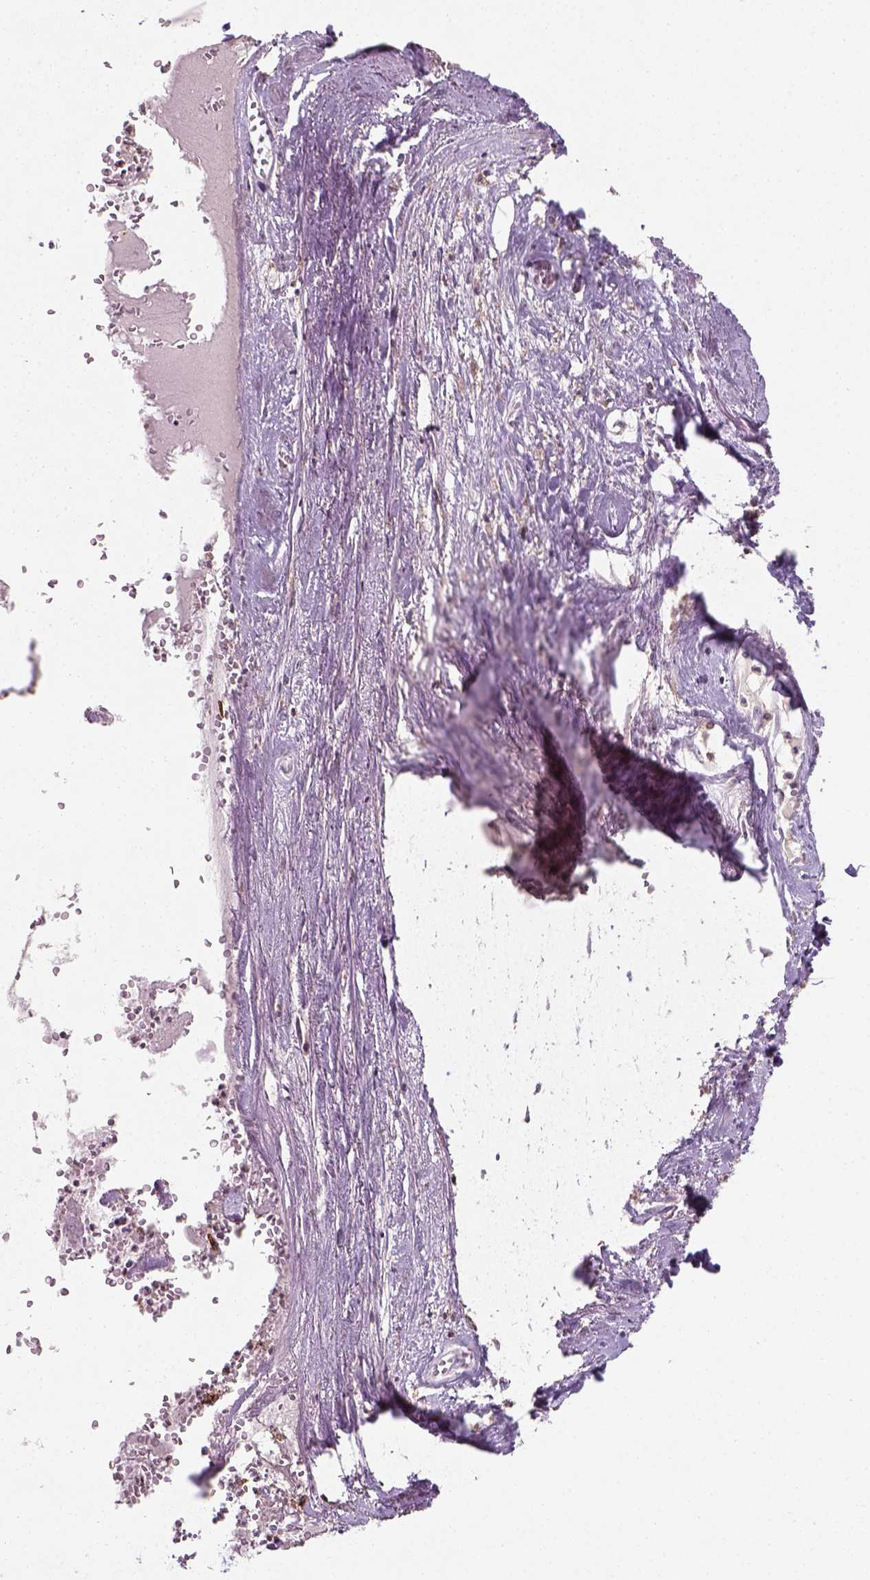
{"staining": {"intensity": "negative", "quantity": "none", "location": "none"}, "tissue": "soft tissue", "cell_type": "Fibroblasts", "image_type": "normal", "snomed": [{"axis": "morphology", "description": "Normal tissue, NOS"}, {"axis": "morphology", "description": "Squamous cell carcinoma, NOS"}, {"axis": "topography", "description": "Cartilage tissue"}, {"axis": "topography", "description": "Head-Neck"}], "caption": "Micrograph shows no protein positivity in fibroblasts of unremarkable soft tissue. (Stains: DAB (3,3'-diaminobenzidine) immunohistochemistry (IHC) with hematoxylin counter stain, Microscopy: brightfield microscopy at high magnification).", "gene": "CAMKK1", "patient": {"sex": "male", "age": 57}}